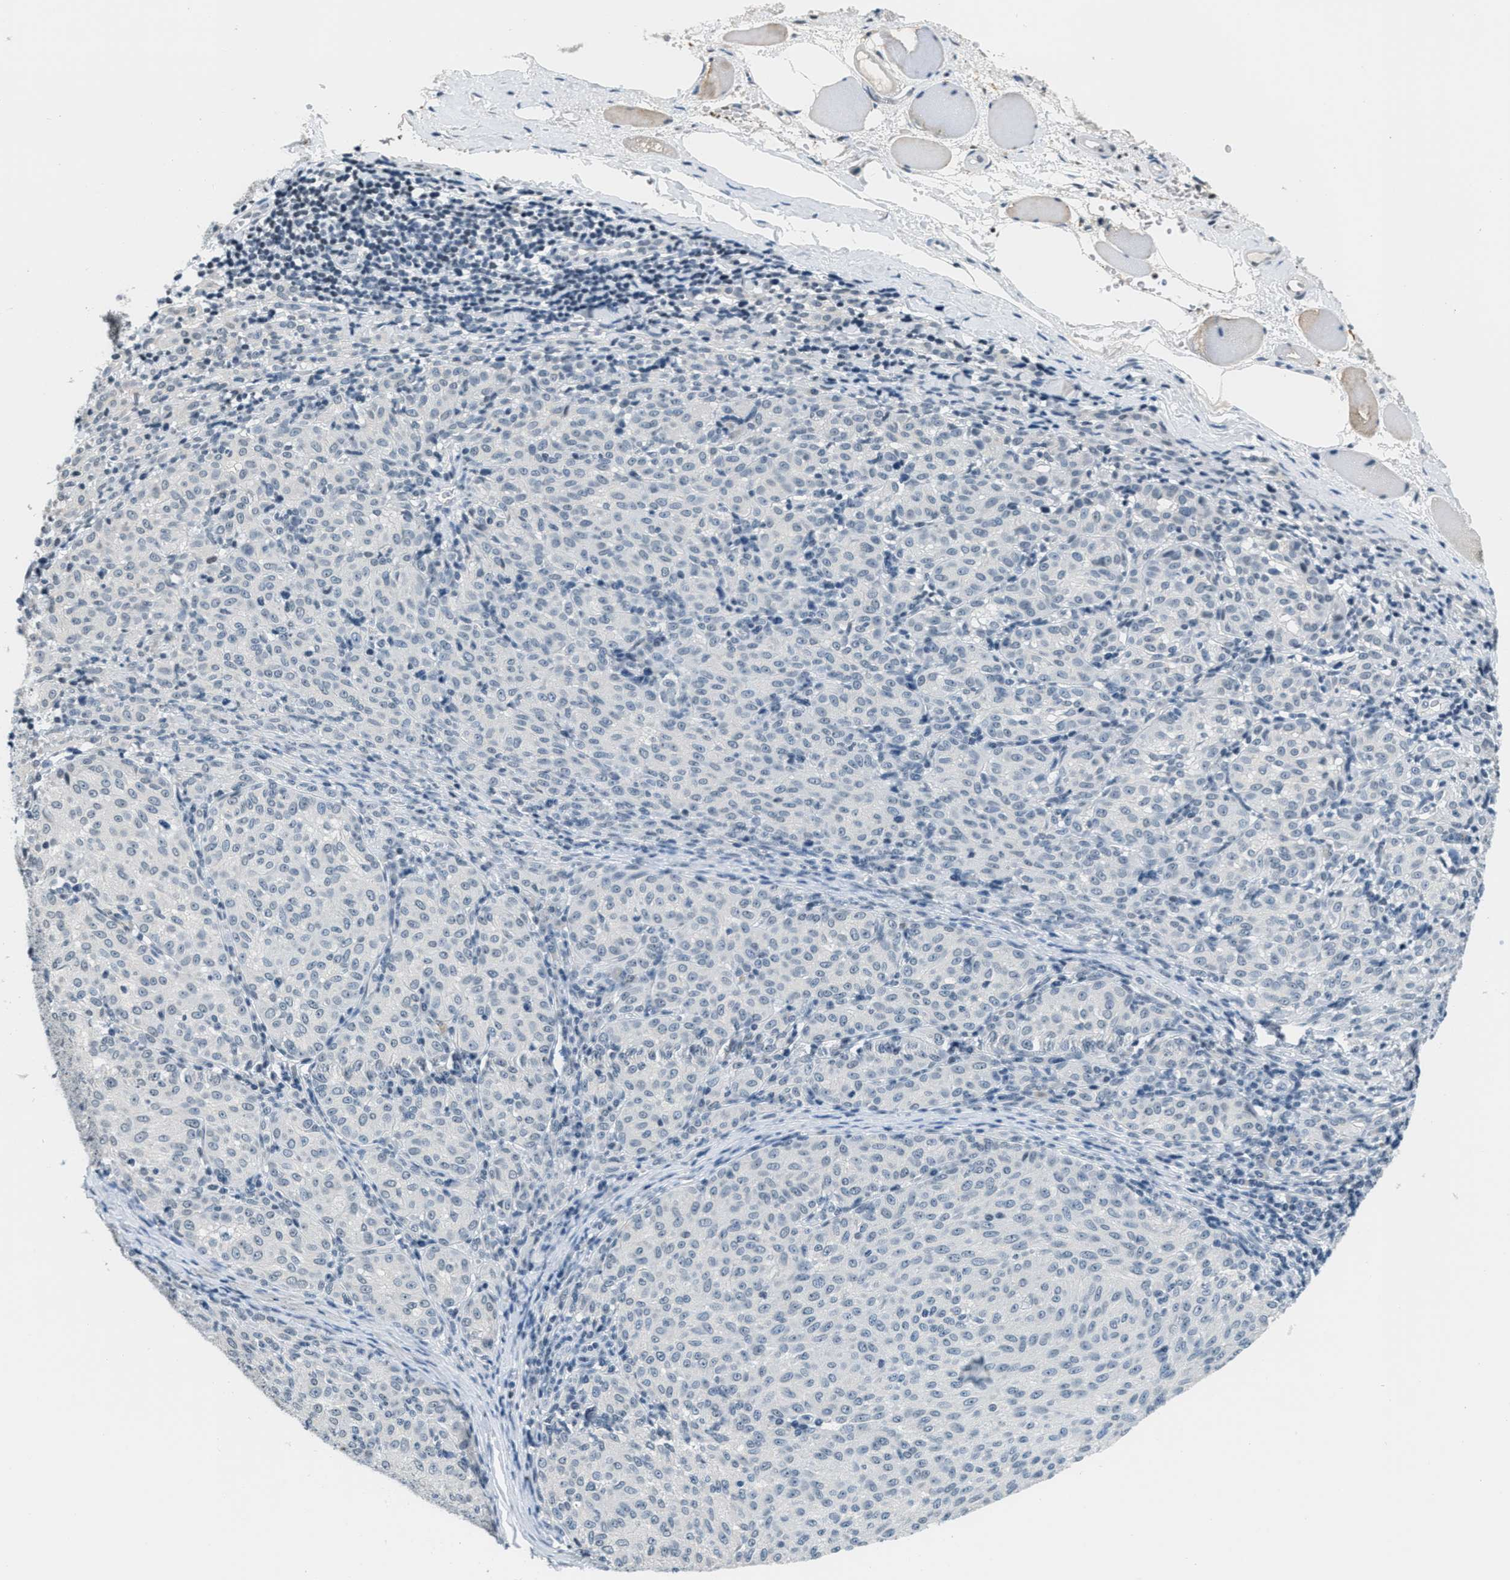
{"staining": {"intensity": "negative", "quantity": "none", "location": "none"}, "tissue": "melanoma", "cell_type": "Tumor cells", "image_type": "cancer", "snomed": [{"axis": "morphology", "description": "Malignant melanoma, NOS"}, {"axis": "topography", "description": "Skin"}], "caption": "Melanoma was stained to show a protein in brown. There is no significant staining in tumor cells.", "gene": "CA4", "patient": {"sex": "female", "age": 72}}